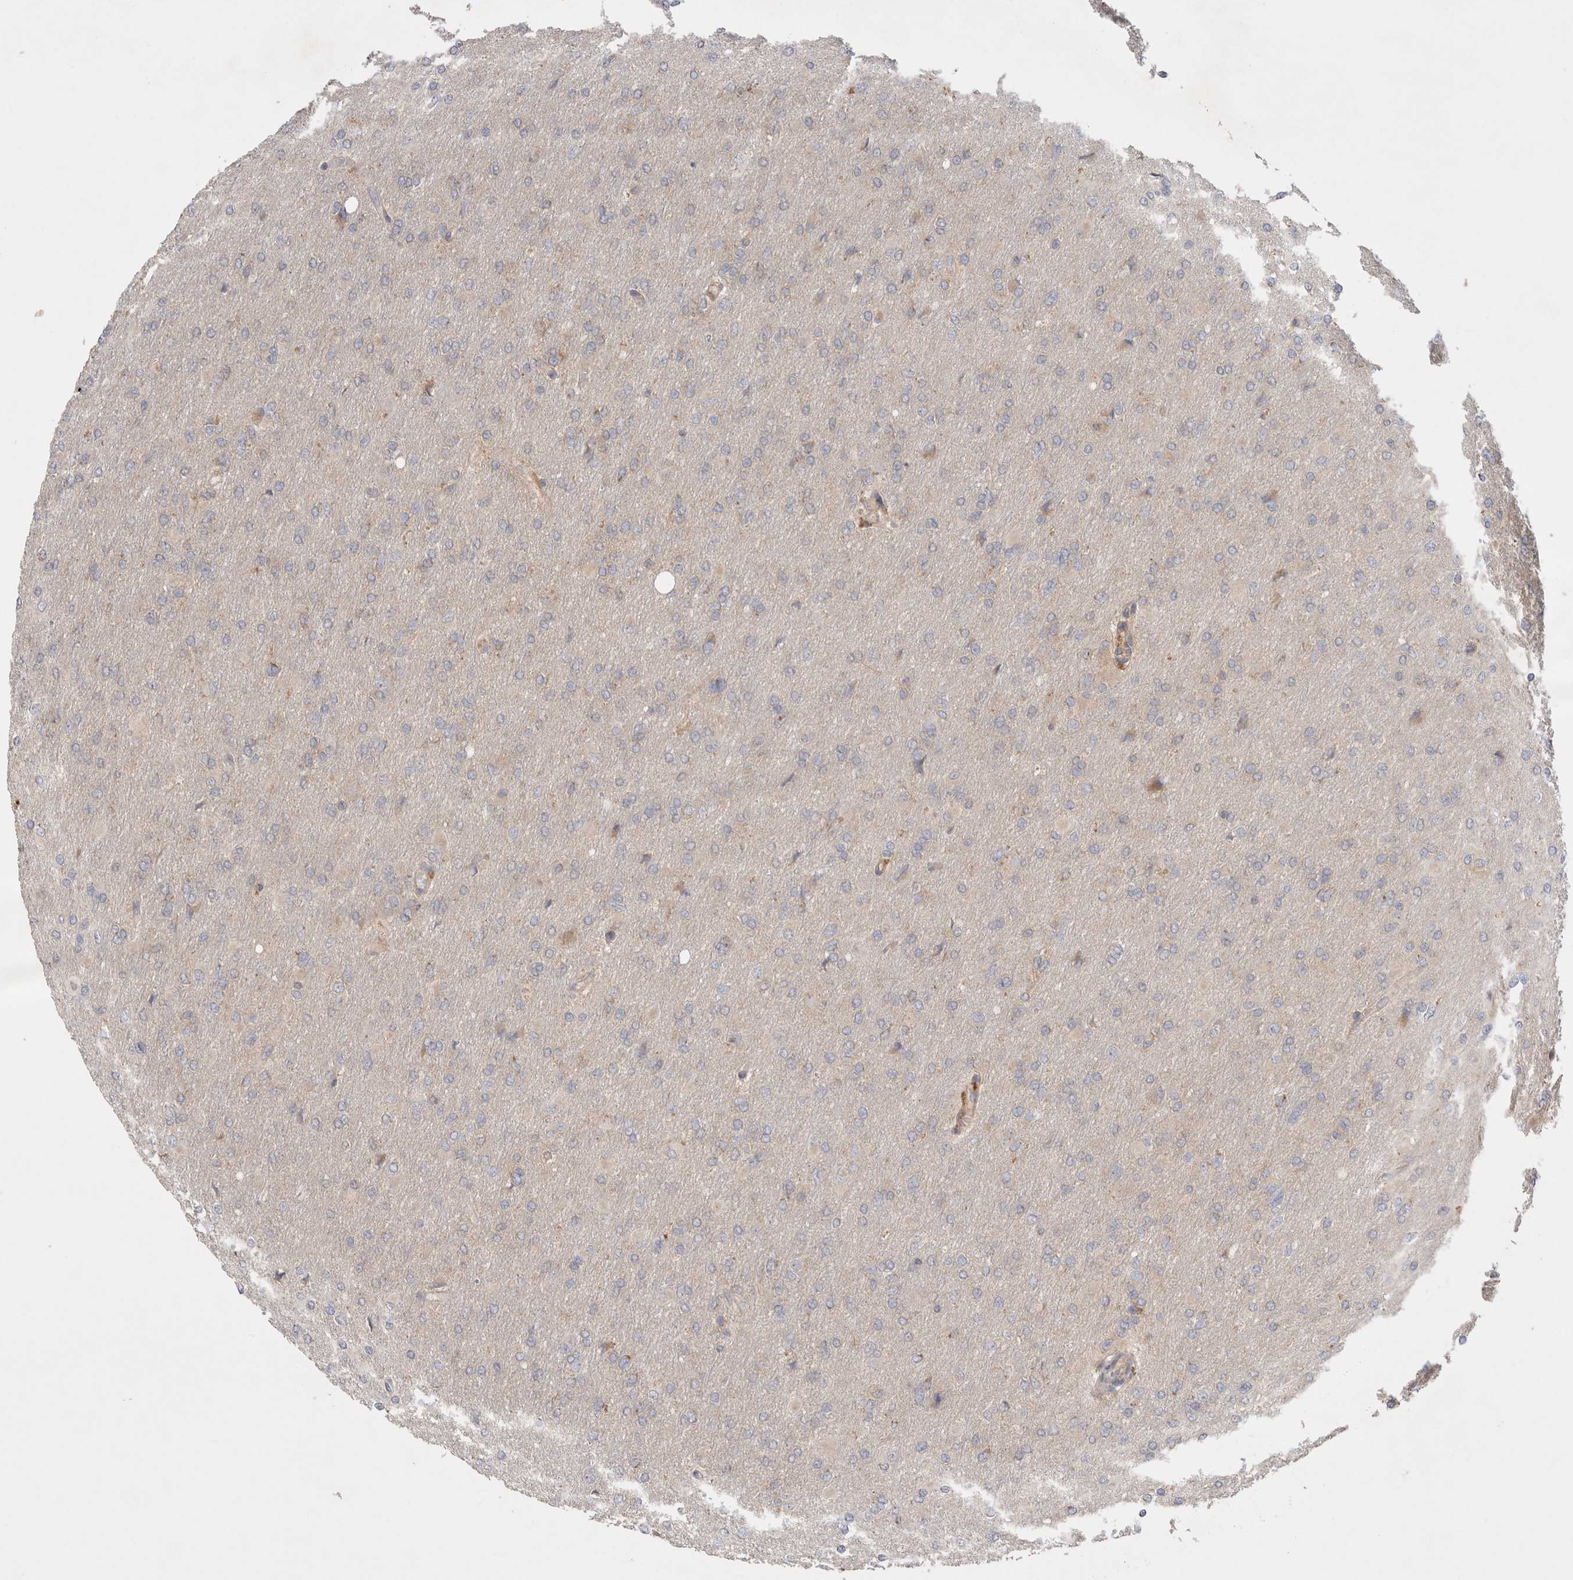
{"staining": {"intensity": "negative", "quantity": "none", "location": "none"}, "tissue": "glioma", "cell_type": "Tumor cells", "image_type": "cancer", "snomed": [{"axis": "morphology", "description": "Glioma, malignant, High grade"}, {"axis": "topography", "description": "Cerebral cortex"}], "caption": "Tumor cells are negative for protein expression in human glioma.", "gene": "TBC1D16", "patient": {"sex": "female", "age": 36}}